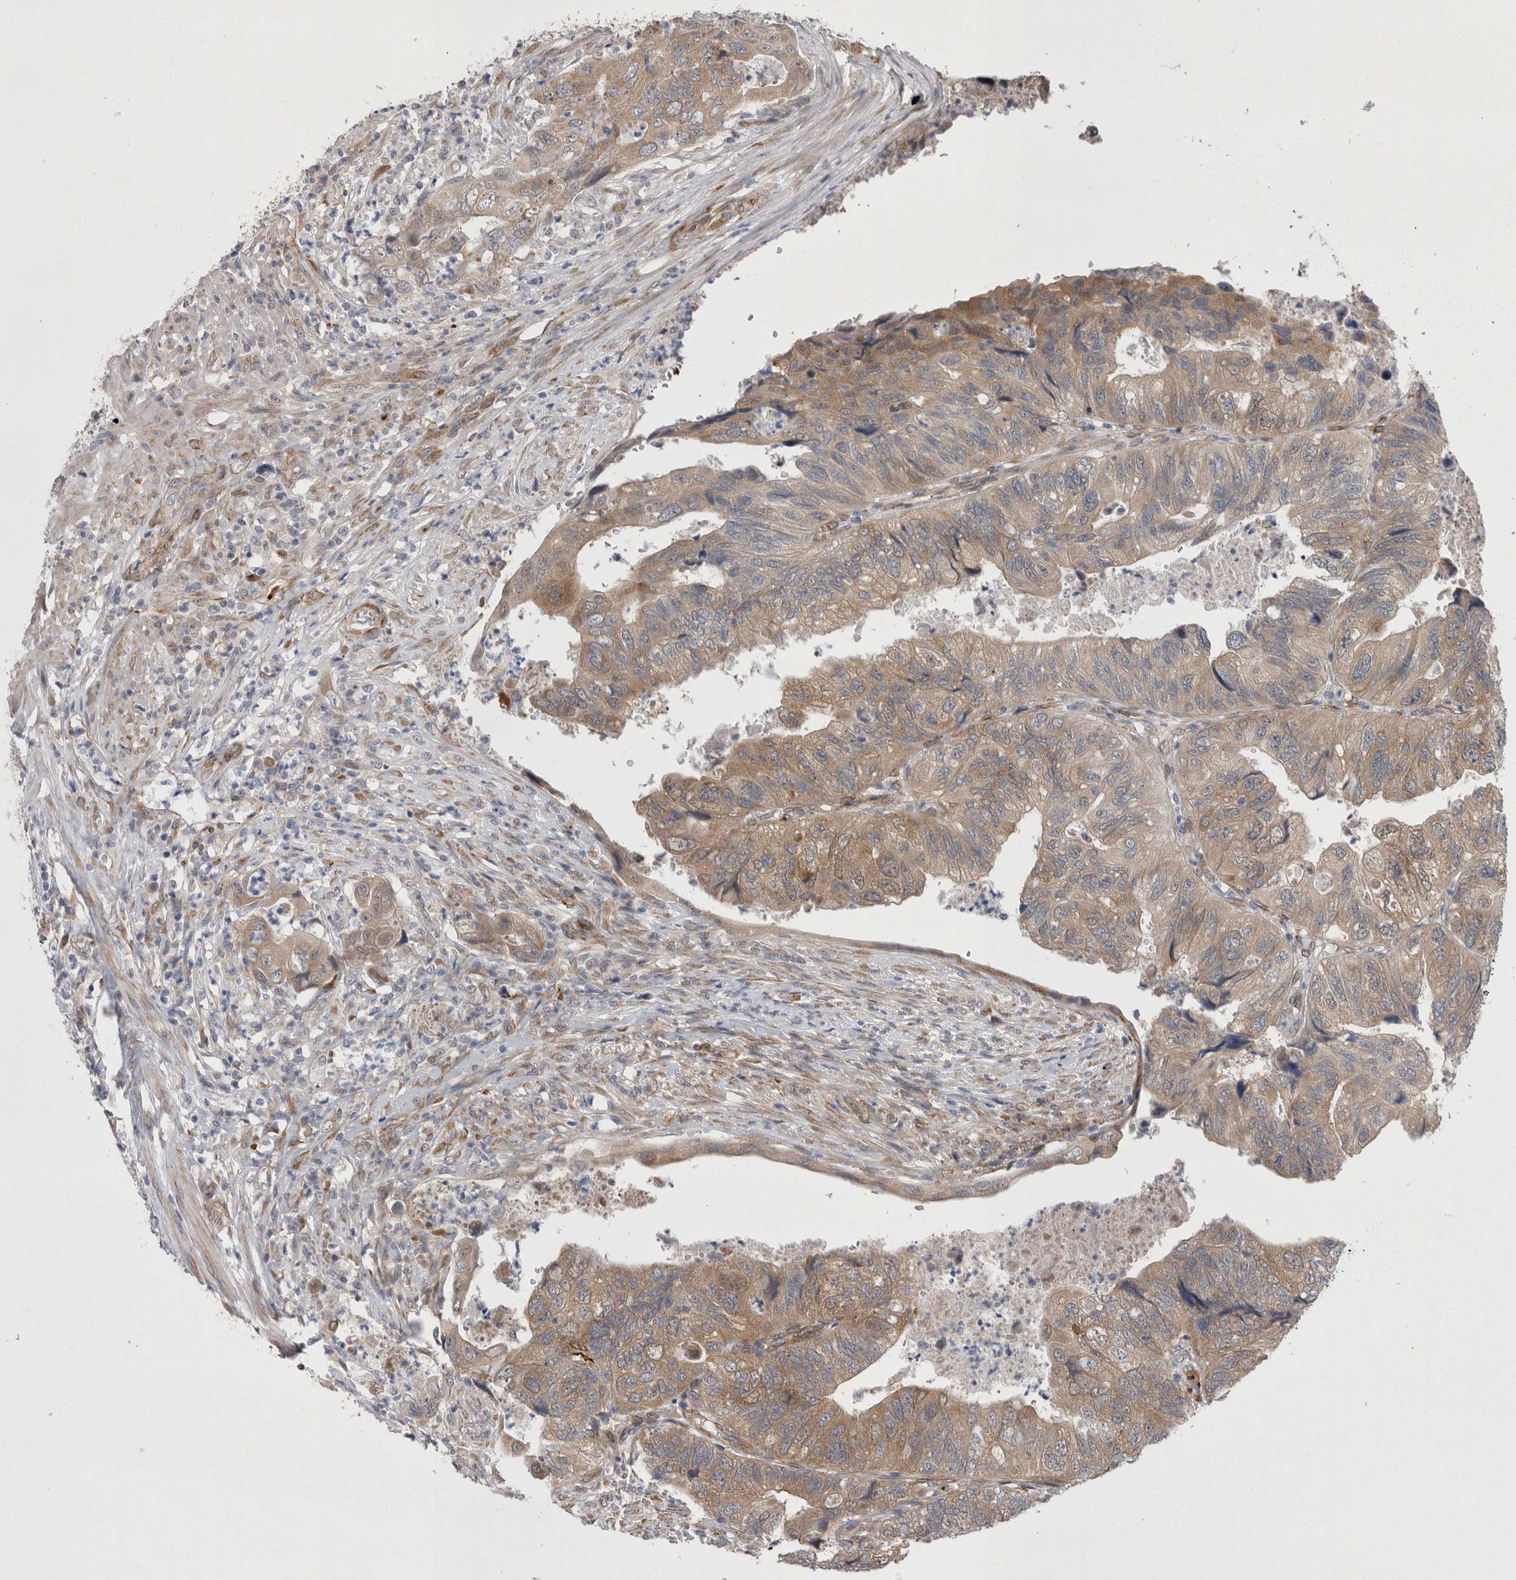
{"staining": {"intensity": "moderate", "quantity": ">75%", "location": "cytoplasmic/membranous"}, "tissue": "colorectal cancer", "cell_type": "Tumor cells", "image_type": "cancer", "snomed": [{"axis": "morphology", "description": "Adenocarcinoma, NOS"}, {"axis": "topography", "description": "Rectum"}], "caption": "High-magnification brightfield microscopy of colorectal cancer (adenocarcinoma) stained with DAB (brown) and counterstained with hematoxylin (blue). tumor cells exhibit moderate cytoplasmic/membranous expression is seen in approximately>75% of cells.", "gene": "DDX6", "patient": {"sex": "male", "age": 63}}